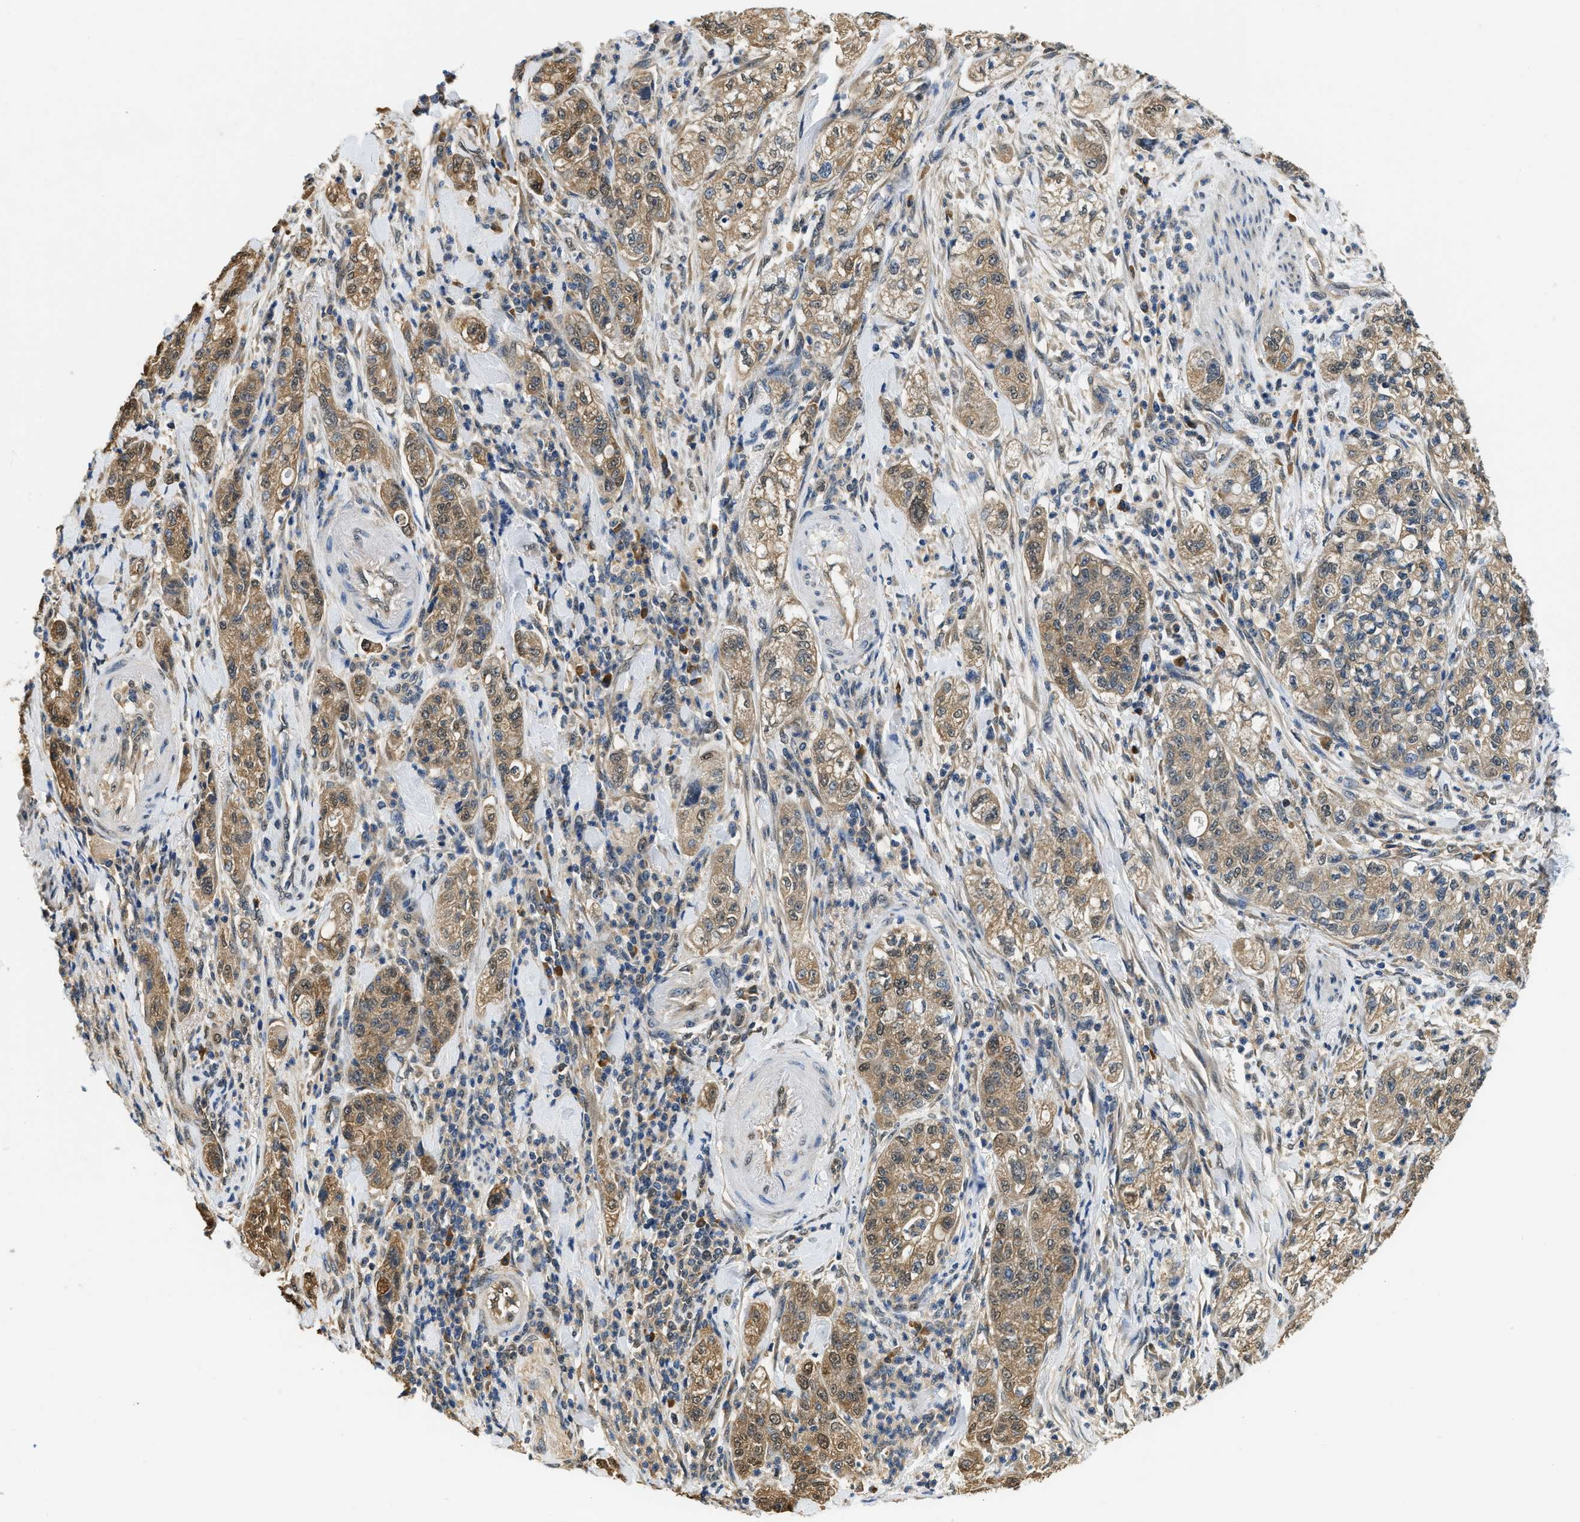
{"staining": {"intensity": "moderate", "quantity": ">75%", "location": "cytoplasmic/membranous"}, "tissue": "pancreatic cancer", "cell_type": "Tumor cells", "image_type": "cancer", "snomed": [{"axis": "morphology", "description": "Adenocarcinoma, NOS"}, {"axis": "topography", "description": "Pancreas"}], "caption": "Immunohistochemistry (IHC) micrograph of human pancreatic adenocarcinoma stained for a protein (brown), which shows medium levels of moderate cytoplasmic/membranous positivity in approximately >75% of tumor cells.", "gene": "BCL7C", "patient": {"sex": "female", "age": 78}}